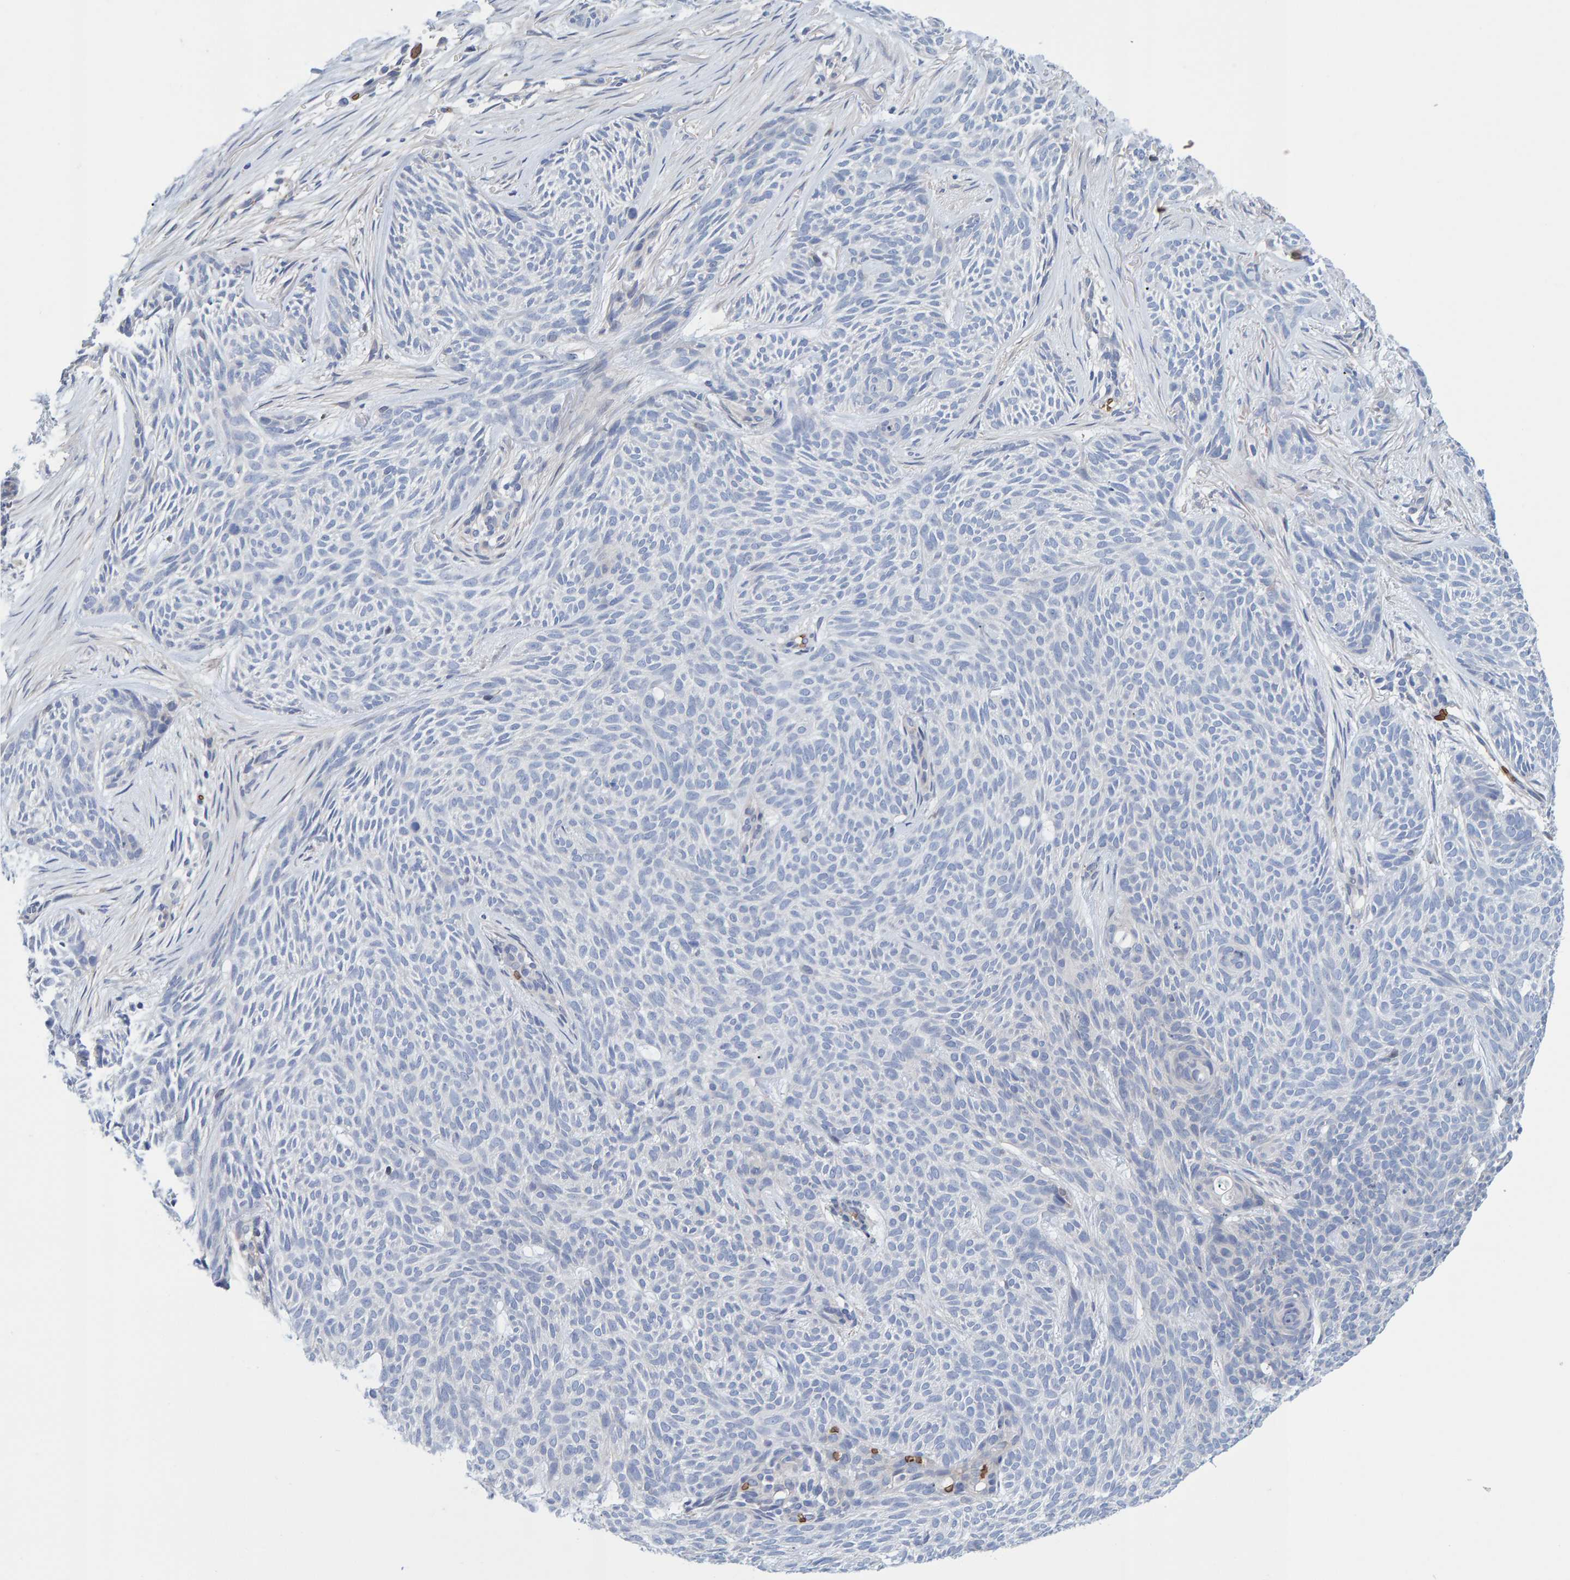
{"staining": {"intensity": "negative", "quantity": "none", "location": "none"}, "tissue": "skin cancer", "cell_type": "Tumor cells", "image_type": "cancer", "snomed": [{"axis": "morphology", "description": "Basal cell carcinoma"}, {"axis": "topography", "description": "Skin"}], "caption": "IHC of human basal cell carcinoma (skin) displays no expression in tumor cells. (IHC, brightfield microscopy, high magnification).", "gene": "VPS9D1", "patient": {"sex": "female", "age": 59}}